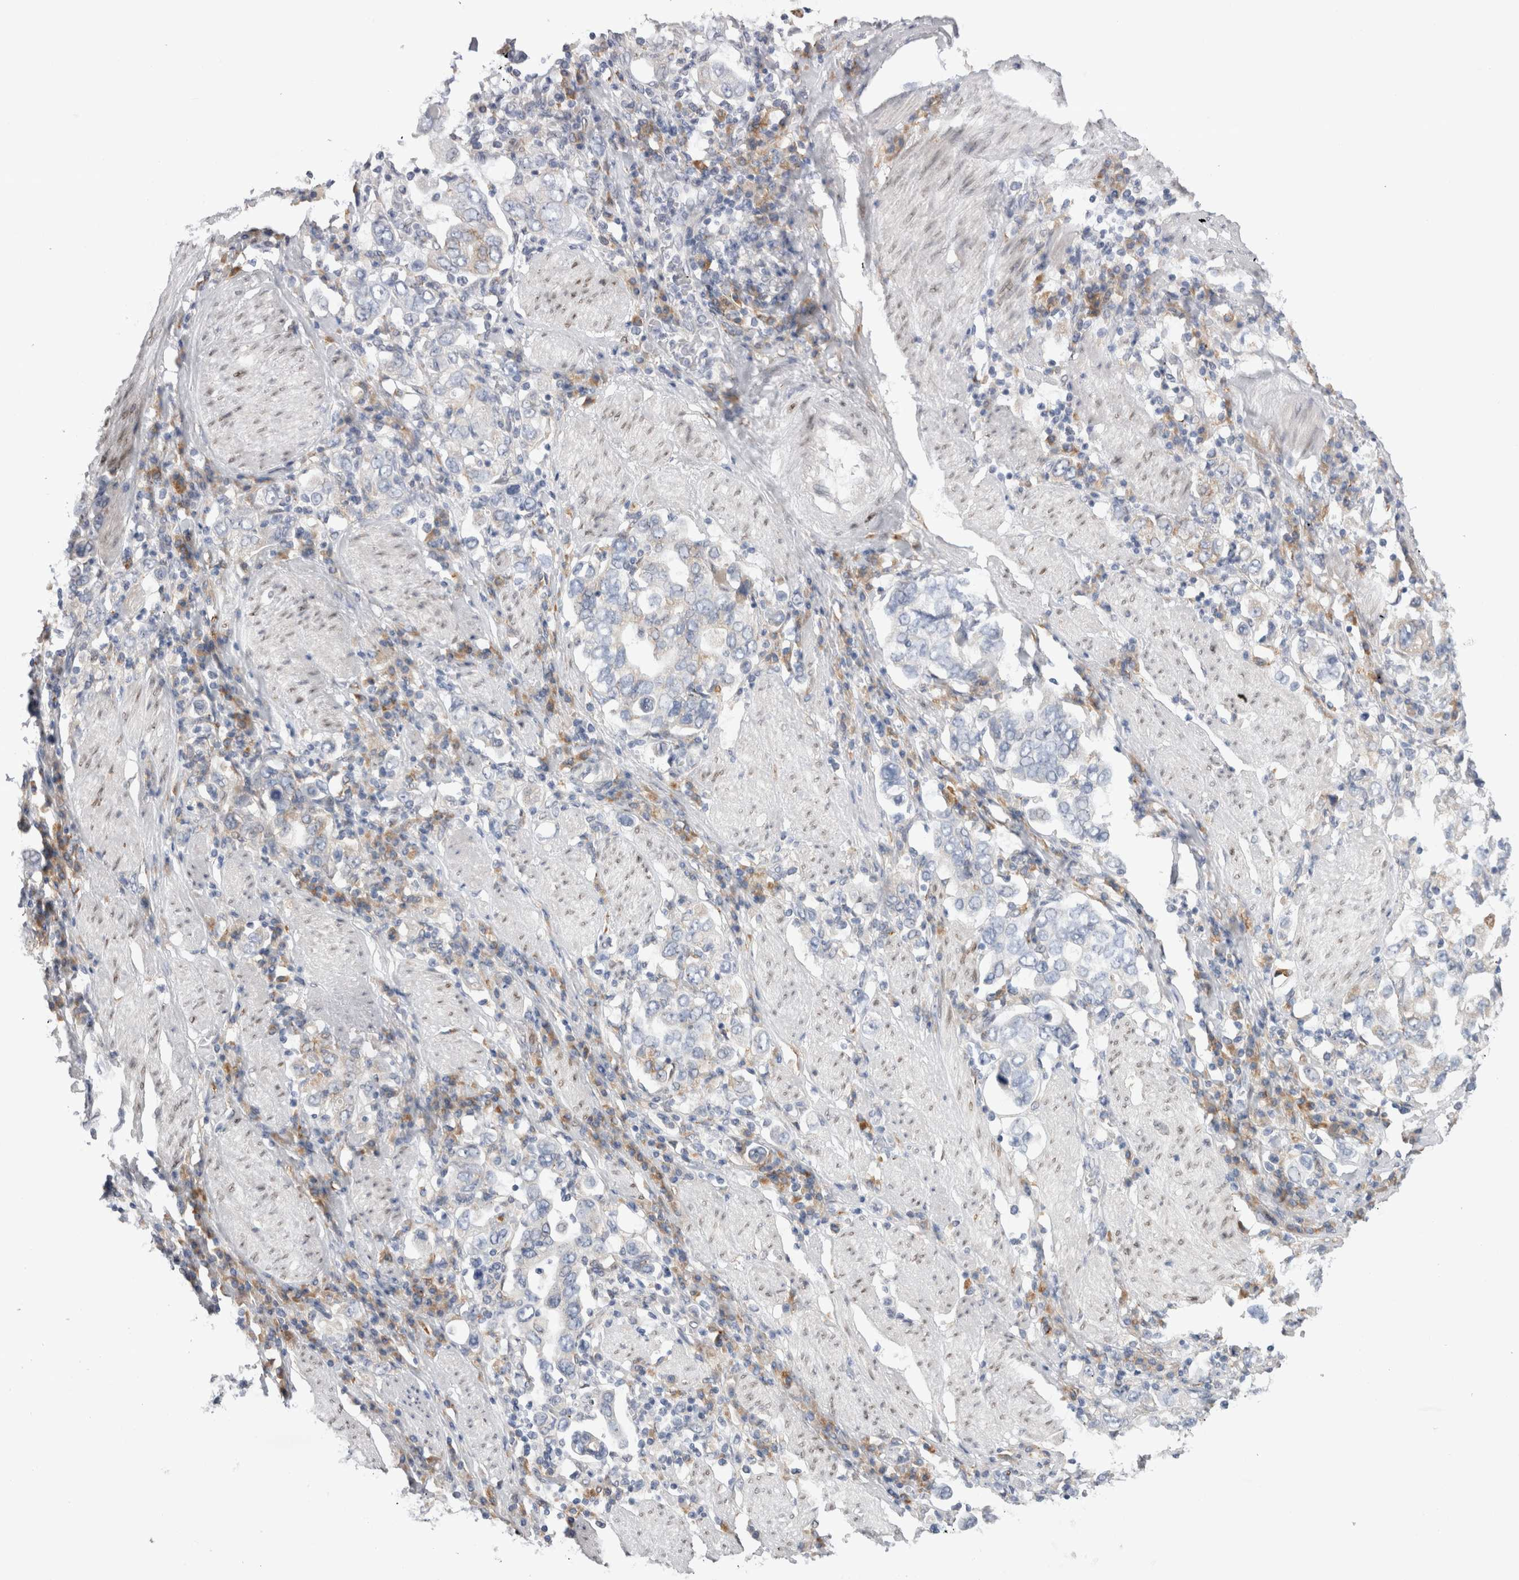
{"staining": {"intensity": "negative", "quantity": "none", "location": "none"}, "tissue": "stomach cancer", "cell_type": "Tumor cells", "image_type": "cancer", "snomed": [{"axis": "morphology", "description": "Adenocarcinoma, NOS"}, {"axis": "topography", "description": "Stomach, upper"}], "caption": "This micrograph is of stomach cancer stained with immunohistochemistry (IHC) to label a protein in brown with the nuclei are counter-stained blue. There is no staining in tumor cells.", "gene": "VCPIP1", "patient": {"sex": "male", "age": 62}}